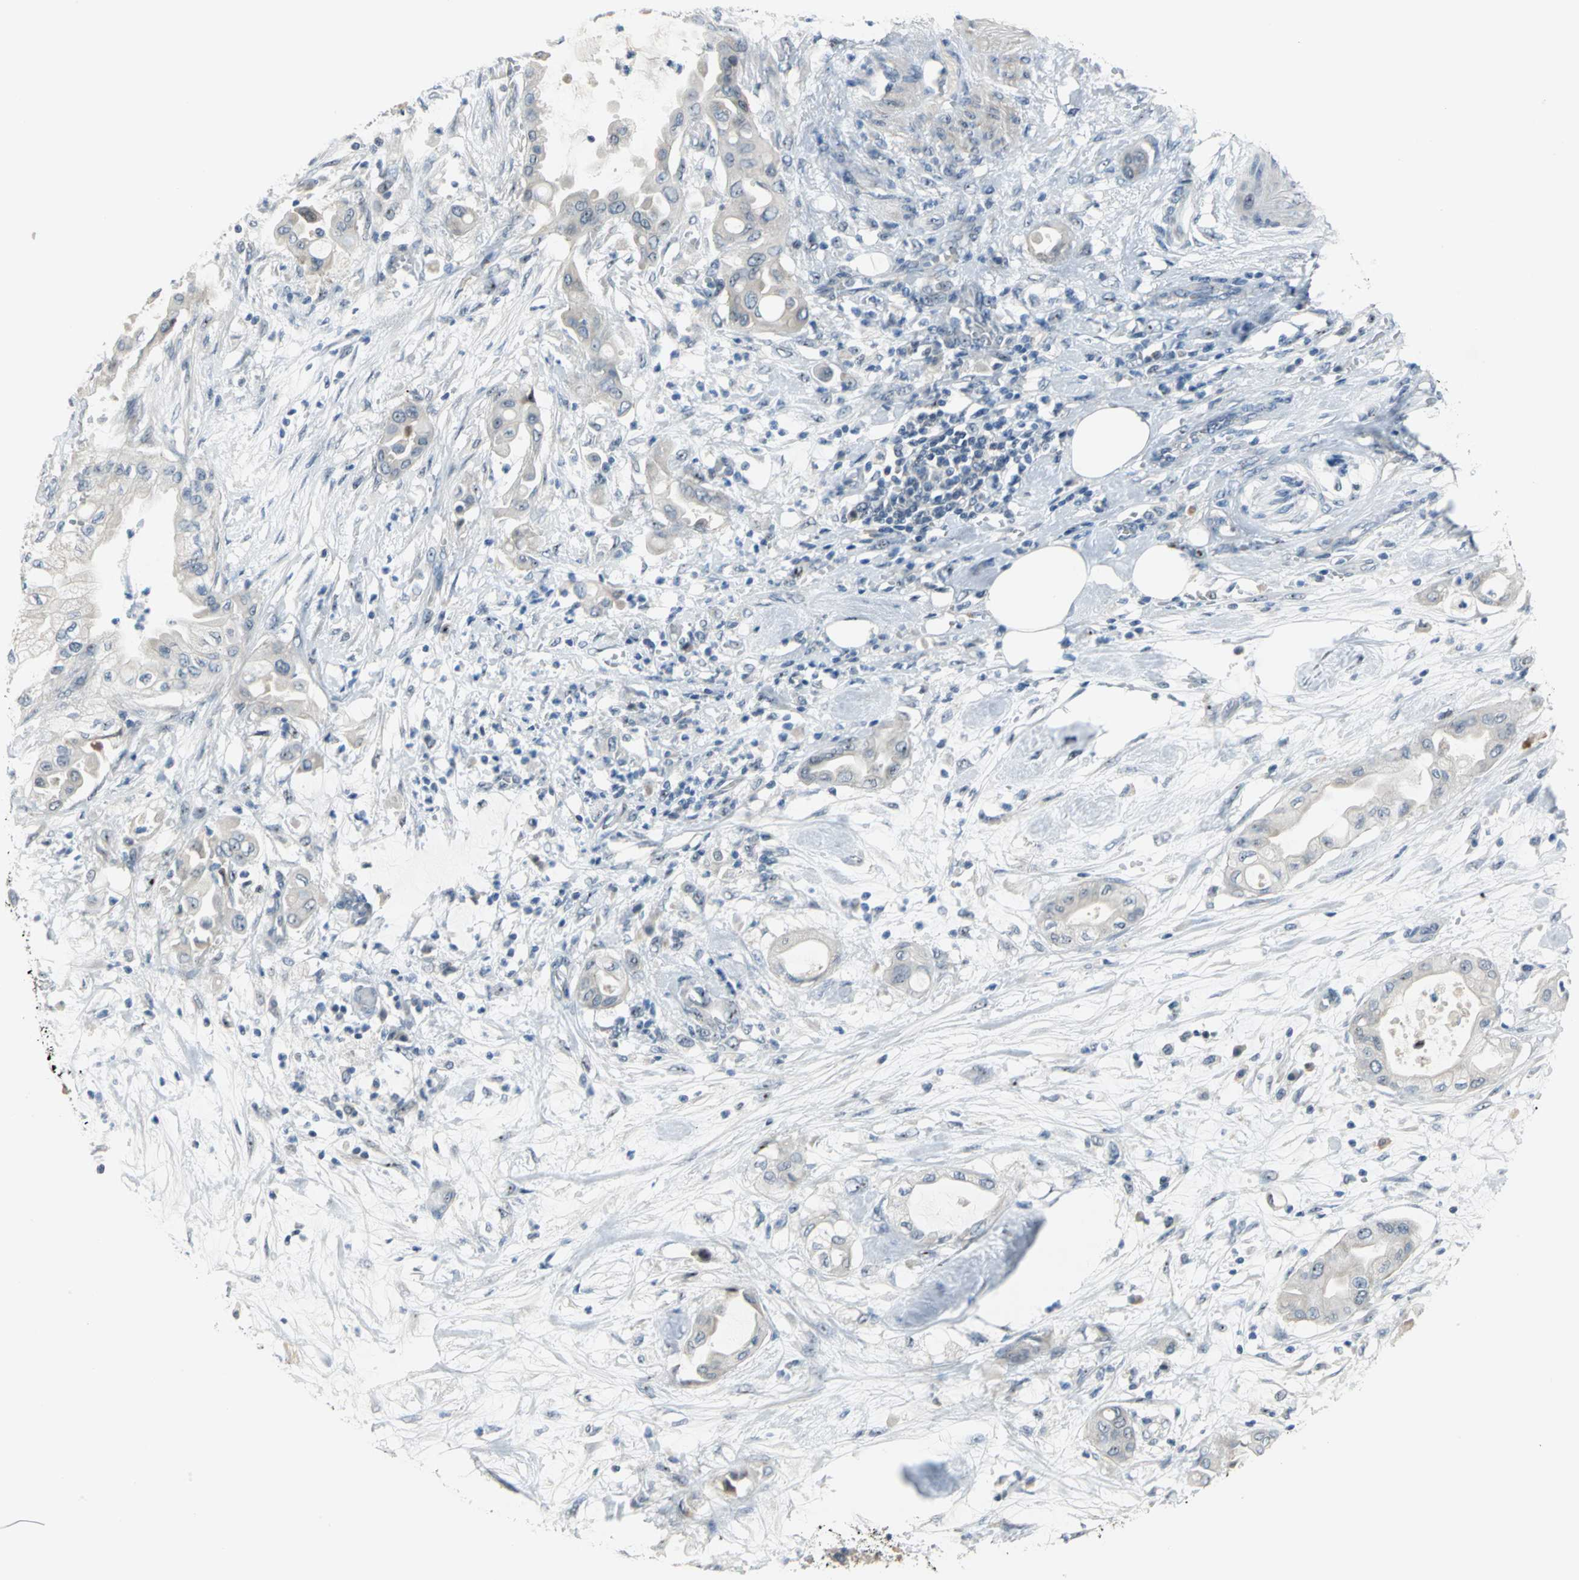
{"staining": {"intensity": "weak", "quantity": "25%-75%", "location": "nuclear"}, "tissue": "pancreatic cancer", "cell_type": "Tumor cells", "image_type": "cancer", "snomed": [{"axis": "morphology", "description": "Adenocarcinoma, NOS"}, {"axis": "morphology", "description": "Adenocarcinoma, metastatic, NOS"}, {"axis": "topography", "description": "Lymph node"}, {"axis": "topography", "description": "Pancreas"}, {"axis": "topography", "description": "Duodenum"}], "caption": "A brown stain shows weak nuclear expression of a protein in adenocarcinoma (pancreatic) tumor cells.", "gene": "MYBBP1A", "patient": {"sex": "female", "age": 64}}